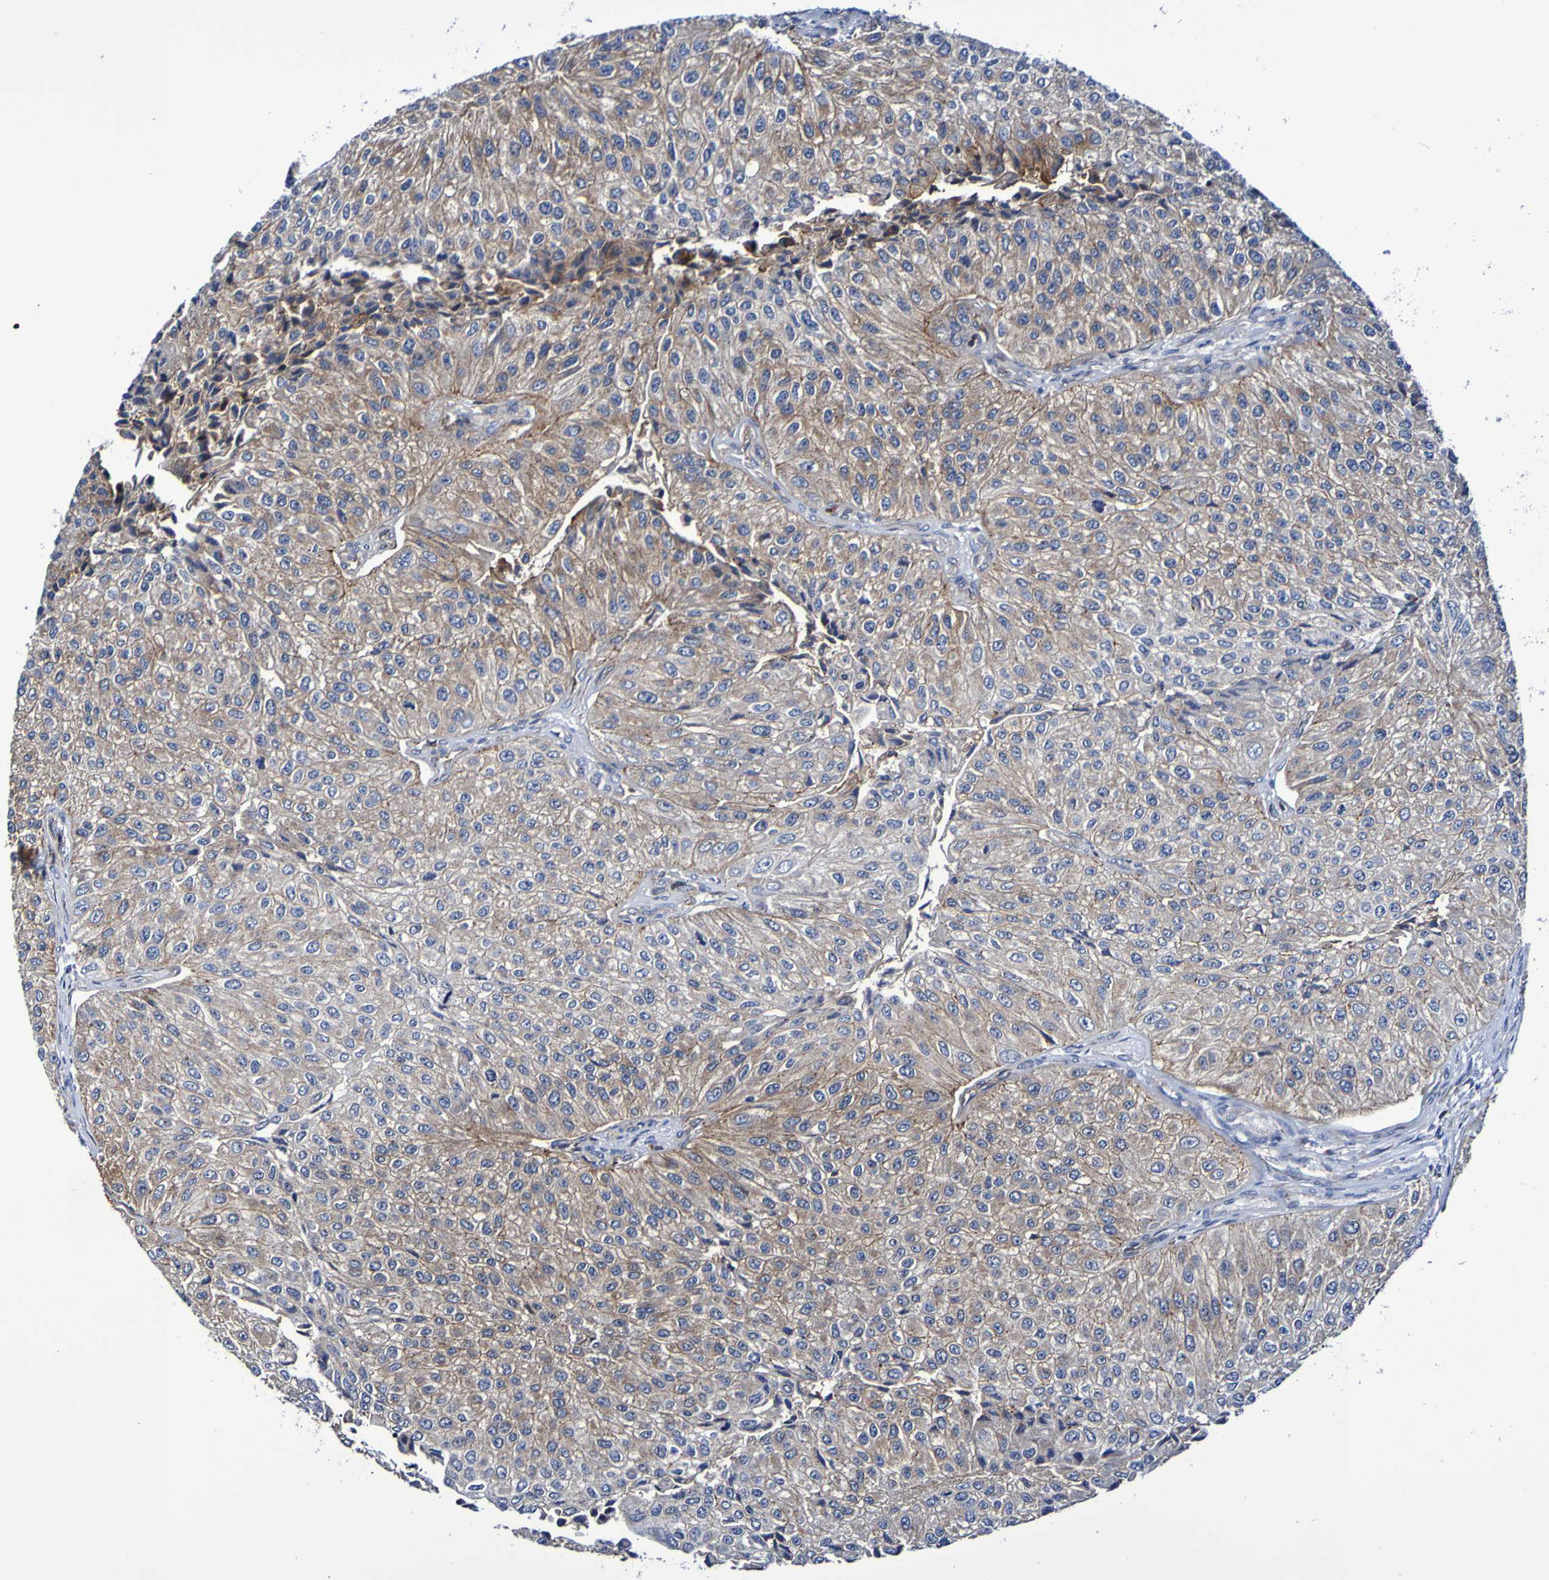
{"staining": {"intensity": "weak", "quantity": ">75%", "location": "cytoplasmic/membranous"}, "tissue": "urothelial cancer", "cell_type": "Tumor cells", "image_type": "cancer", "snomed": [{"axis": "morphology", "description": "Urothelial carcinoma, High grade"}, {"axis": "topography", "description": "Kidney"}, {"axis": "topography", "description": "Urinary bladder"}], "caption": "This is an image of IHC staining of urothelial carcinoma (high-grade), which shows weak staining in the cytoplasmic/membranous of tumor cells.", "gene": "GJB1", "patient": {"sex": "male", "age": 77}}